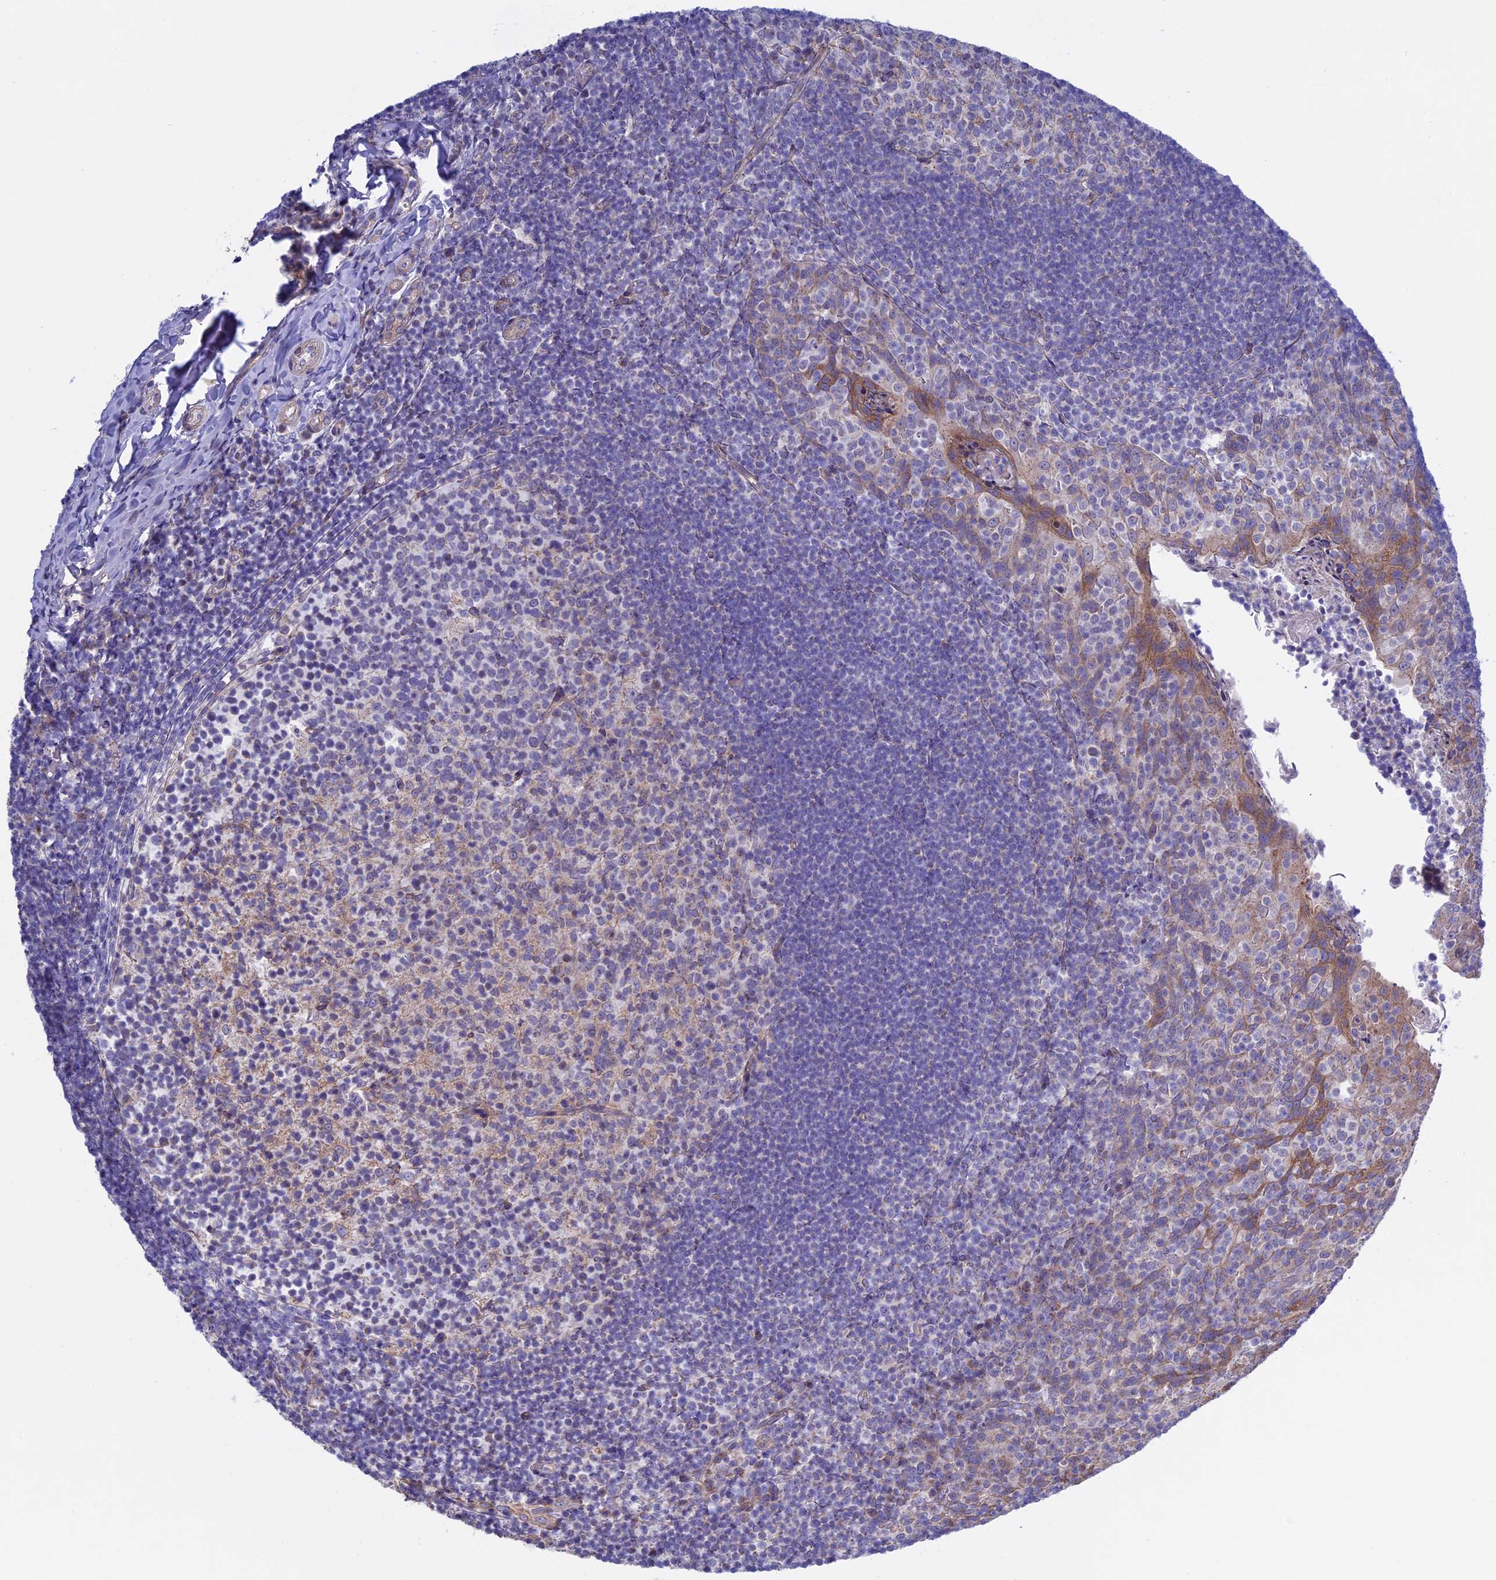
{"staining": {"intensity": "weak", "quantity": "25%-75%", "location": "cytoplasmic/membranous"}, "tissue": "tonsil", "cell_type": "Germinal center cells", "image_type": "normal", "snomed": [{"axis": "morphology", "description": "Normal tissue, NOS"}, {"axis": "topography", "description": "Tonsil"}], "caption": "Immunohistochemistry (IHC) (DAB) staining of normal human tonsil shows weak cytoplasmic/membranous protein positivity in about 25%-75% of germinal center cells.", "gene": "ETFDH", "patient": {"sex": "female", "age": 10}}